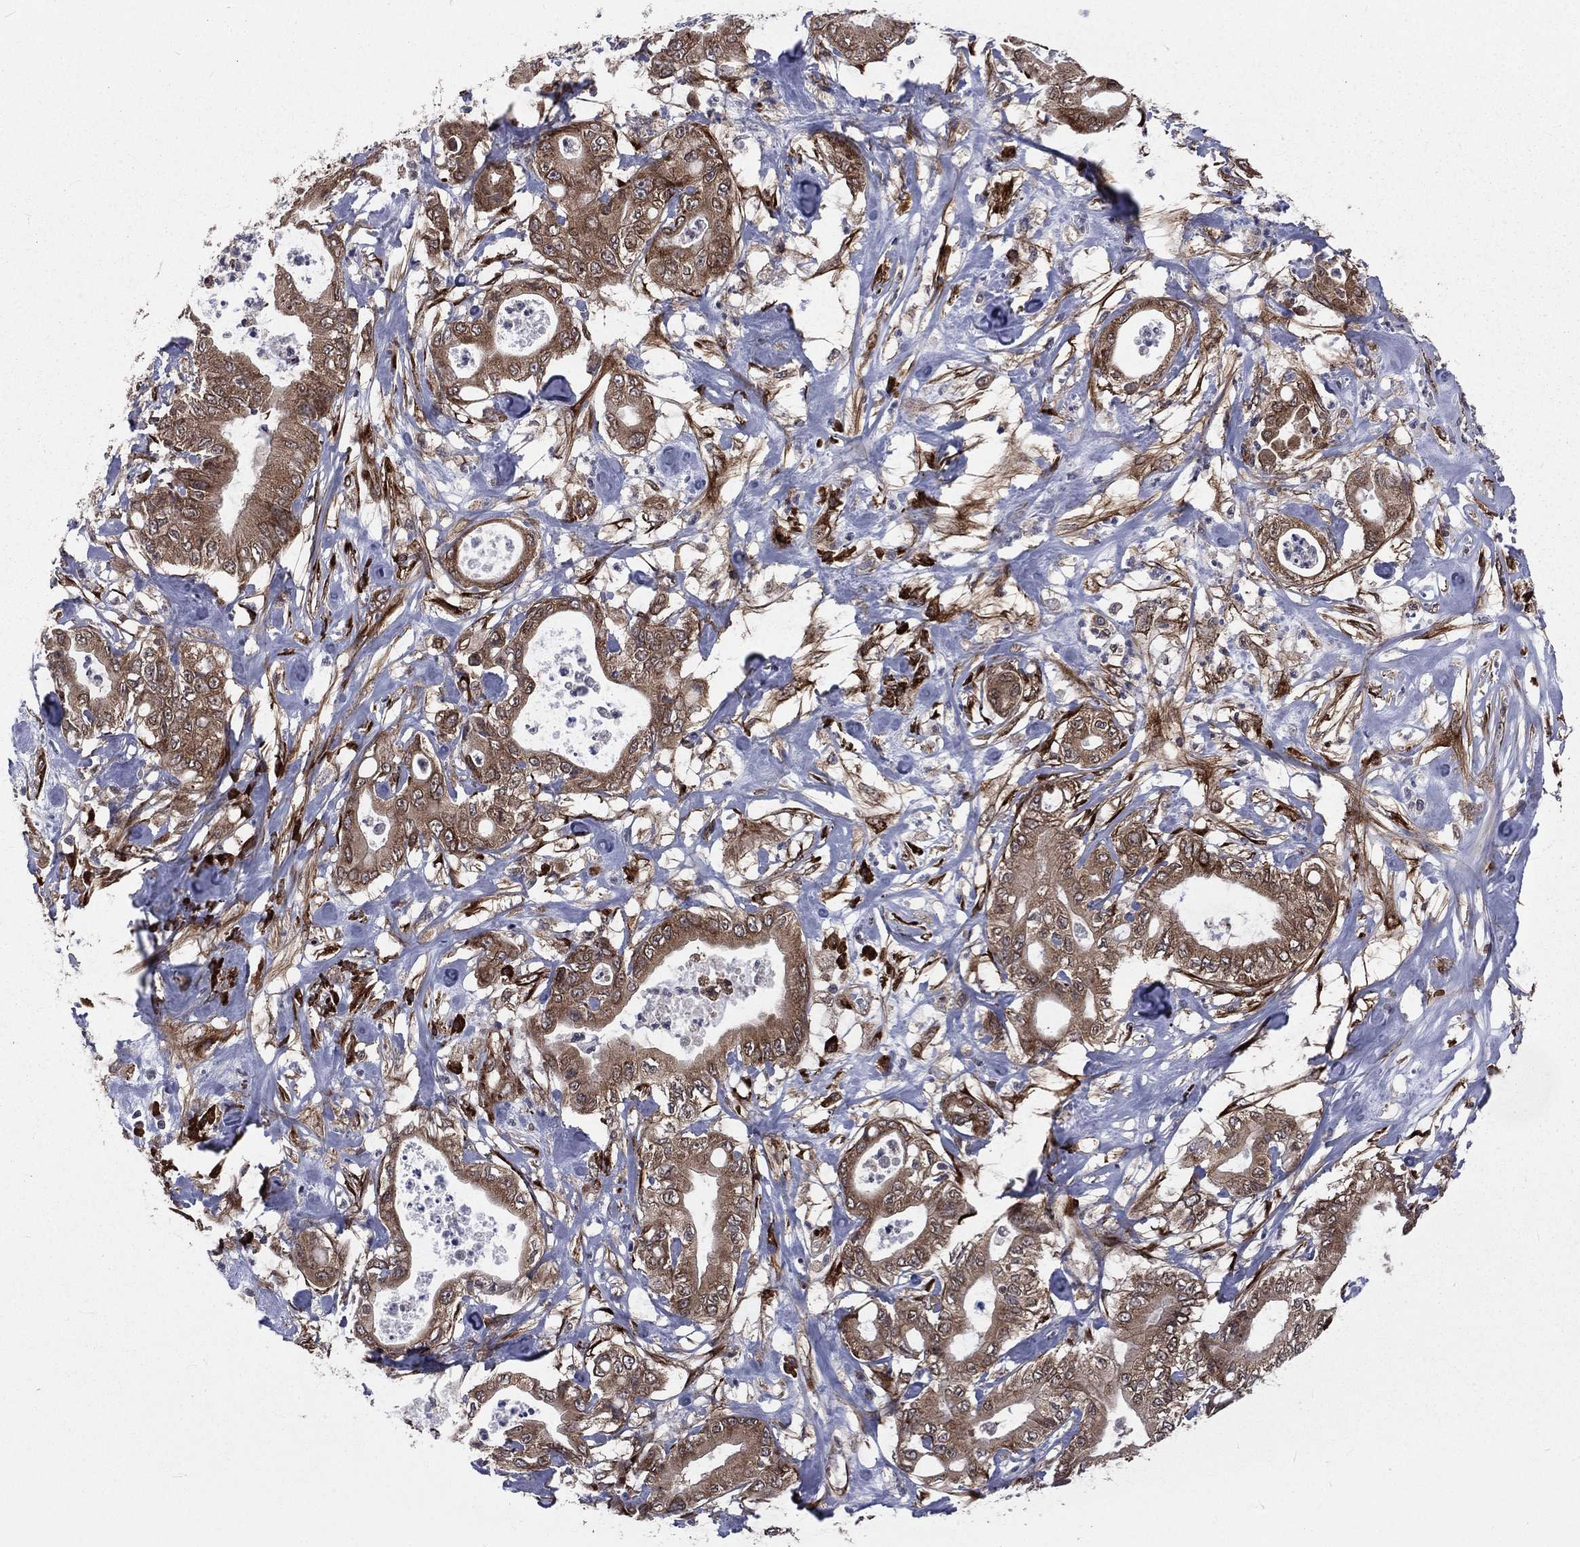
{"staining": {"intensity": "moderate", "quantity": ">75%", "location": "cytoplasmic/membranous"}, "tissue": "pancreatic cancer", "cell_type": "Tumor cells", "image_type": "cancer", "snomed": [{"axis": "morphology", "description": "Adenocarcinoma, NOS"}, {"axis": "topography", "description": "Pancreas"}], "caption": "A brown stain highlights moderate cytoplasmic/membranous staining of a protein in pancreatic cancer (adenocarcinoma) tumor cells.", "gene": "ARL3", "patient": {"sex": "male", "age": 71}}